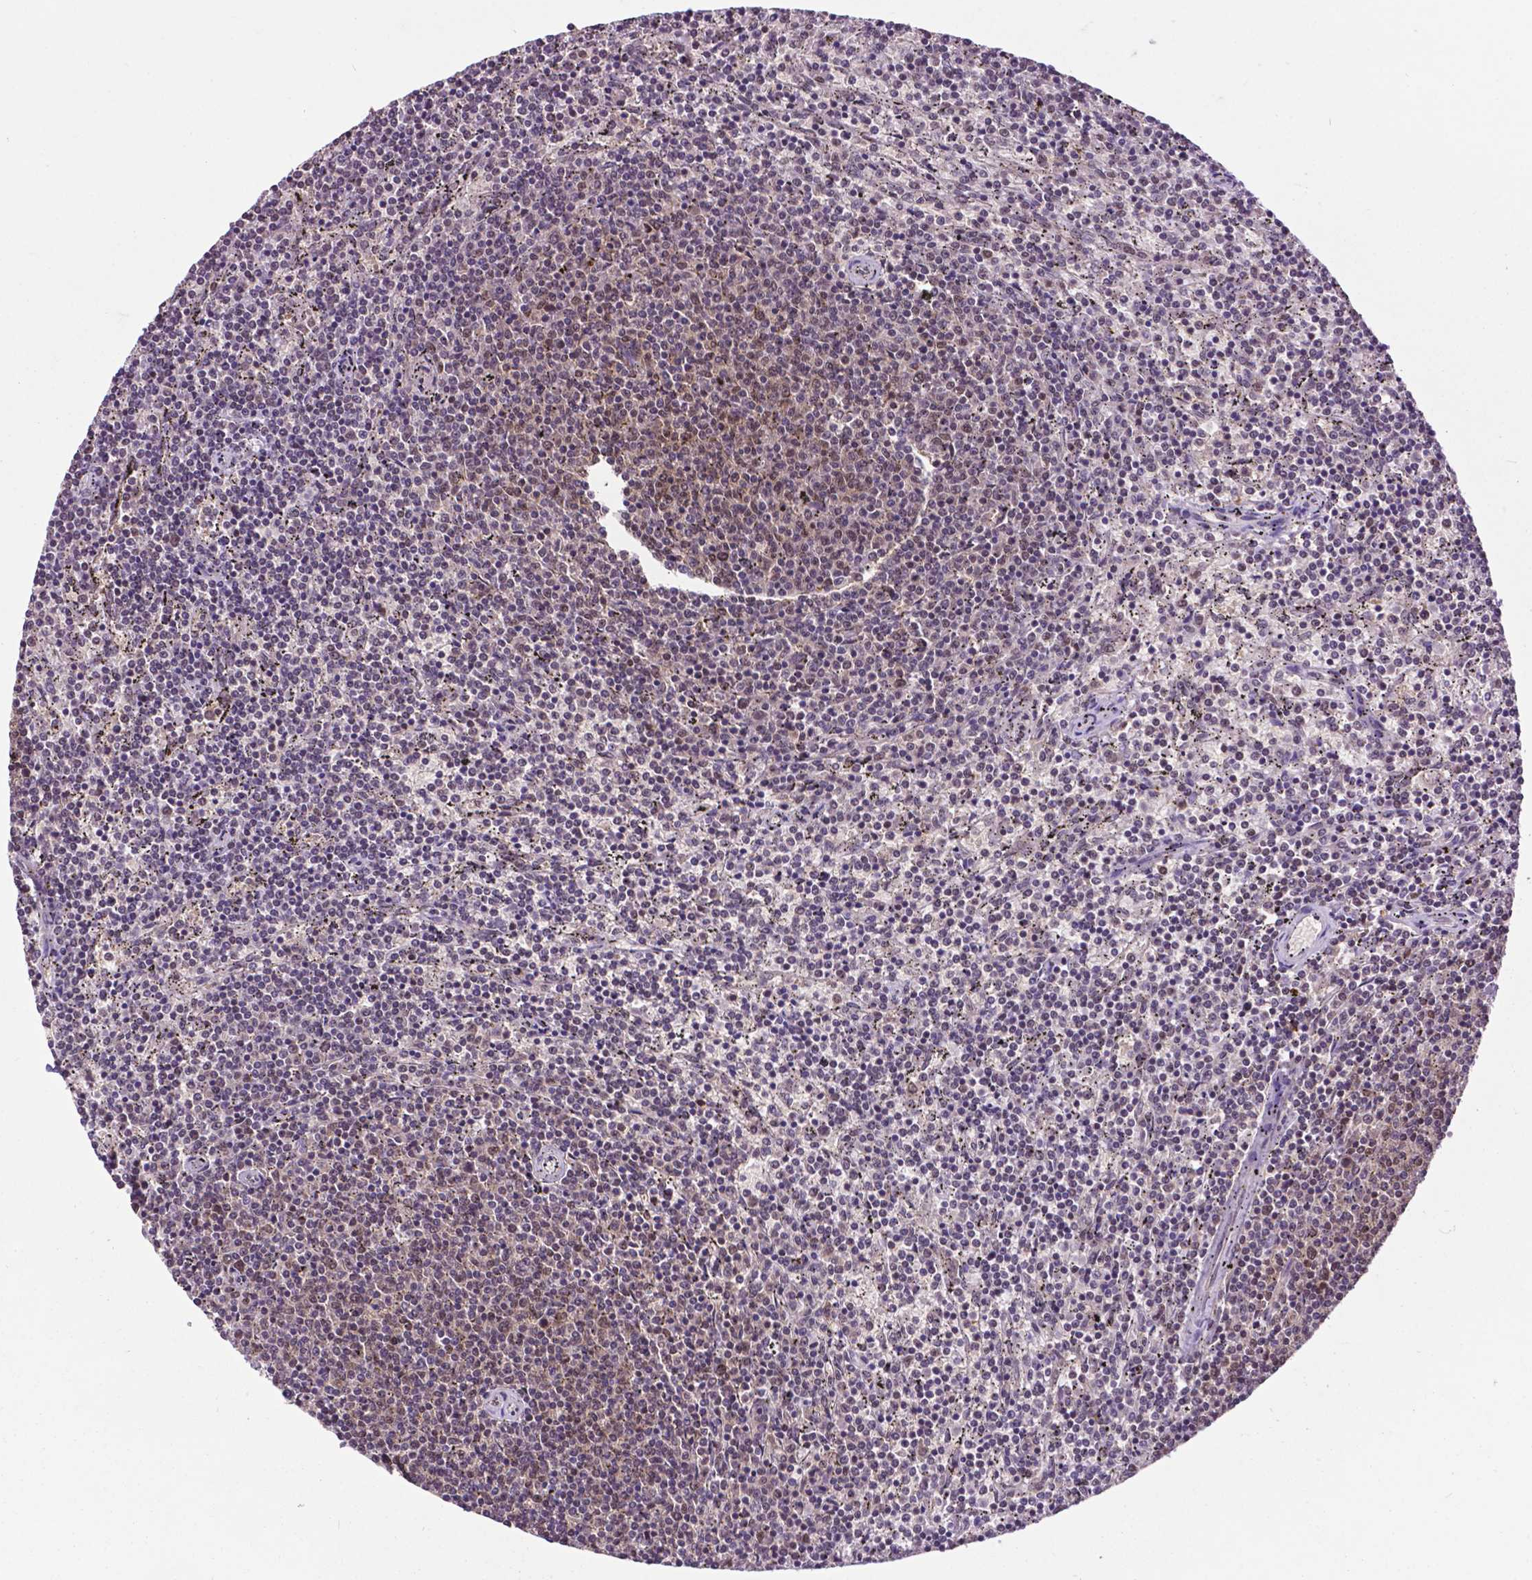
{"staining": {"intensity": "weak", "quantity": "<25%", "location": "nuclear"}, "tissue": "lymphoma", "cell_type": "Tumor cells", "image_type": "cancer", "snomed": [{"axis": "morphology", "description": "Malignant lymphoma, non-Hodgkin's type, Low grade"}, {"axis": "topography", "description": "Spleen"}], "caption": "Tumor cells show no significant positivity in low-grade malignant lymphoma, non-Hodgkin's type.", "gene": "FAF1", "patient": {"sex": "female", "age": 50}}